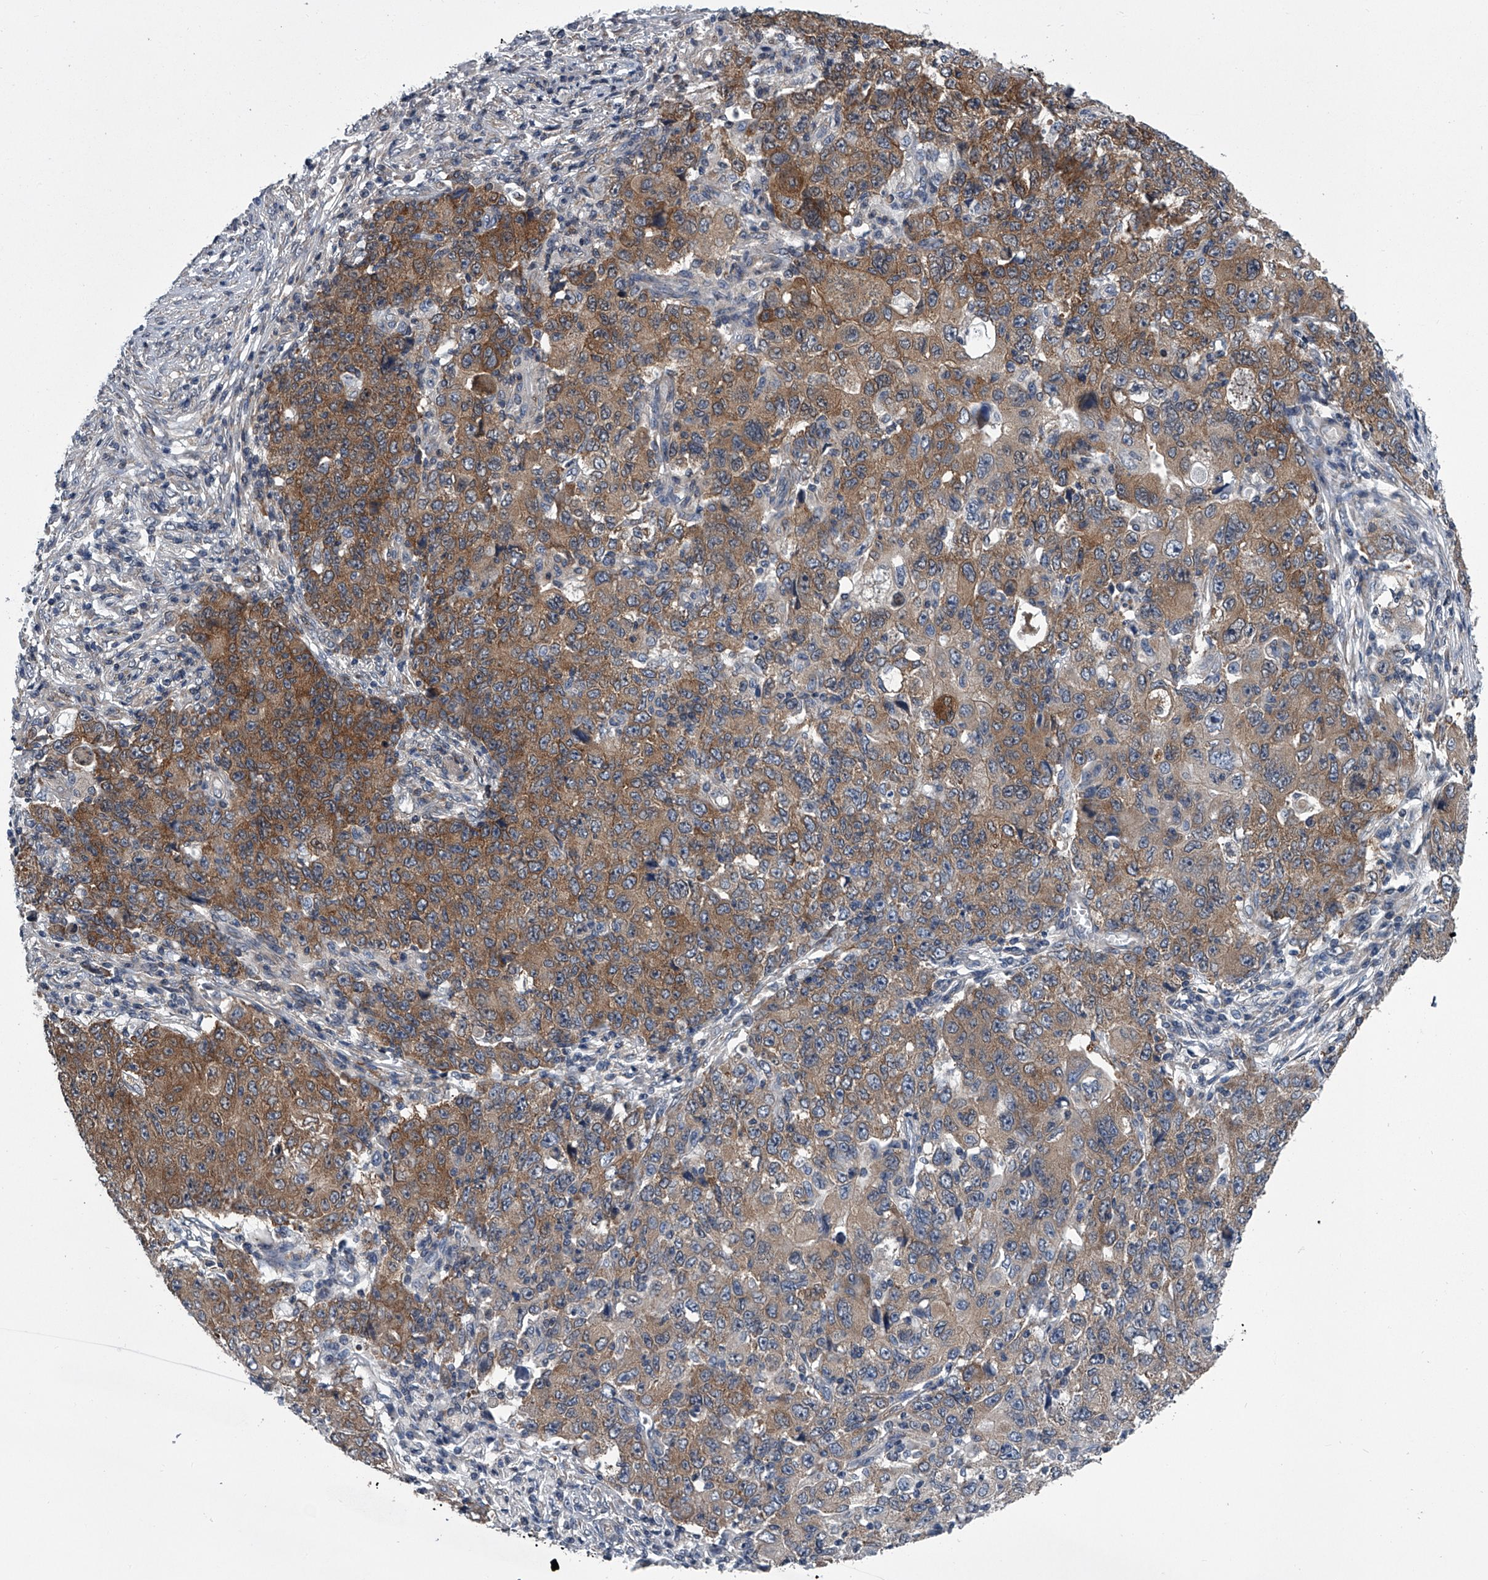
{"staining": {"intensity": "strong", "quantity": "25%-75%", "location": "cytoplasmic/membranous"}, "tissue": "ovarian cancer", "cell_type": "Tumor cells", "image_type": "cancer", "snomed": [{"axis": "morphology", "description": "Carcinoma, endometroid"}, {"axis": "topography", "description": "Ovary"}], "caption": "Immunohistochemistry micrograph of human ovarian cancer stained for a protein (brown), which reveals high levels of strong cytoplasmic/membranous positivity in approximately 25%-75% of tumor cells.", "gene": "PPP2R5D", "patient": {"sex": "female", "age": 42}}